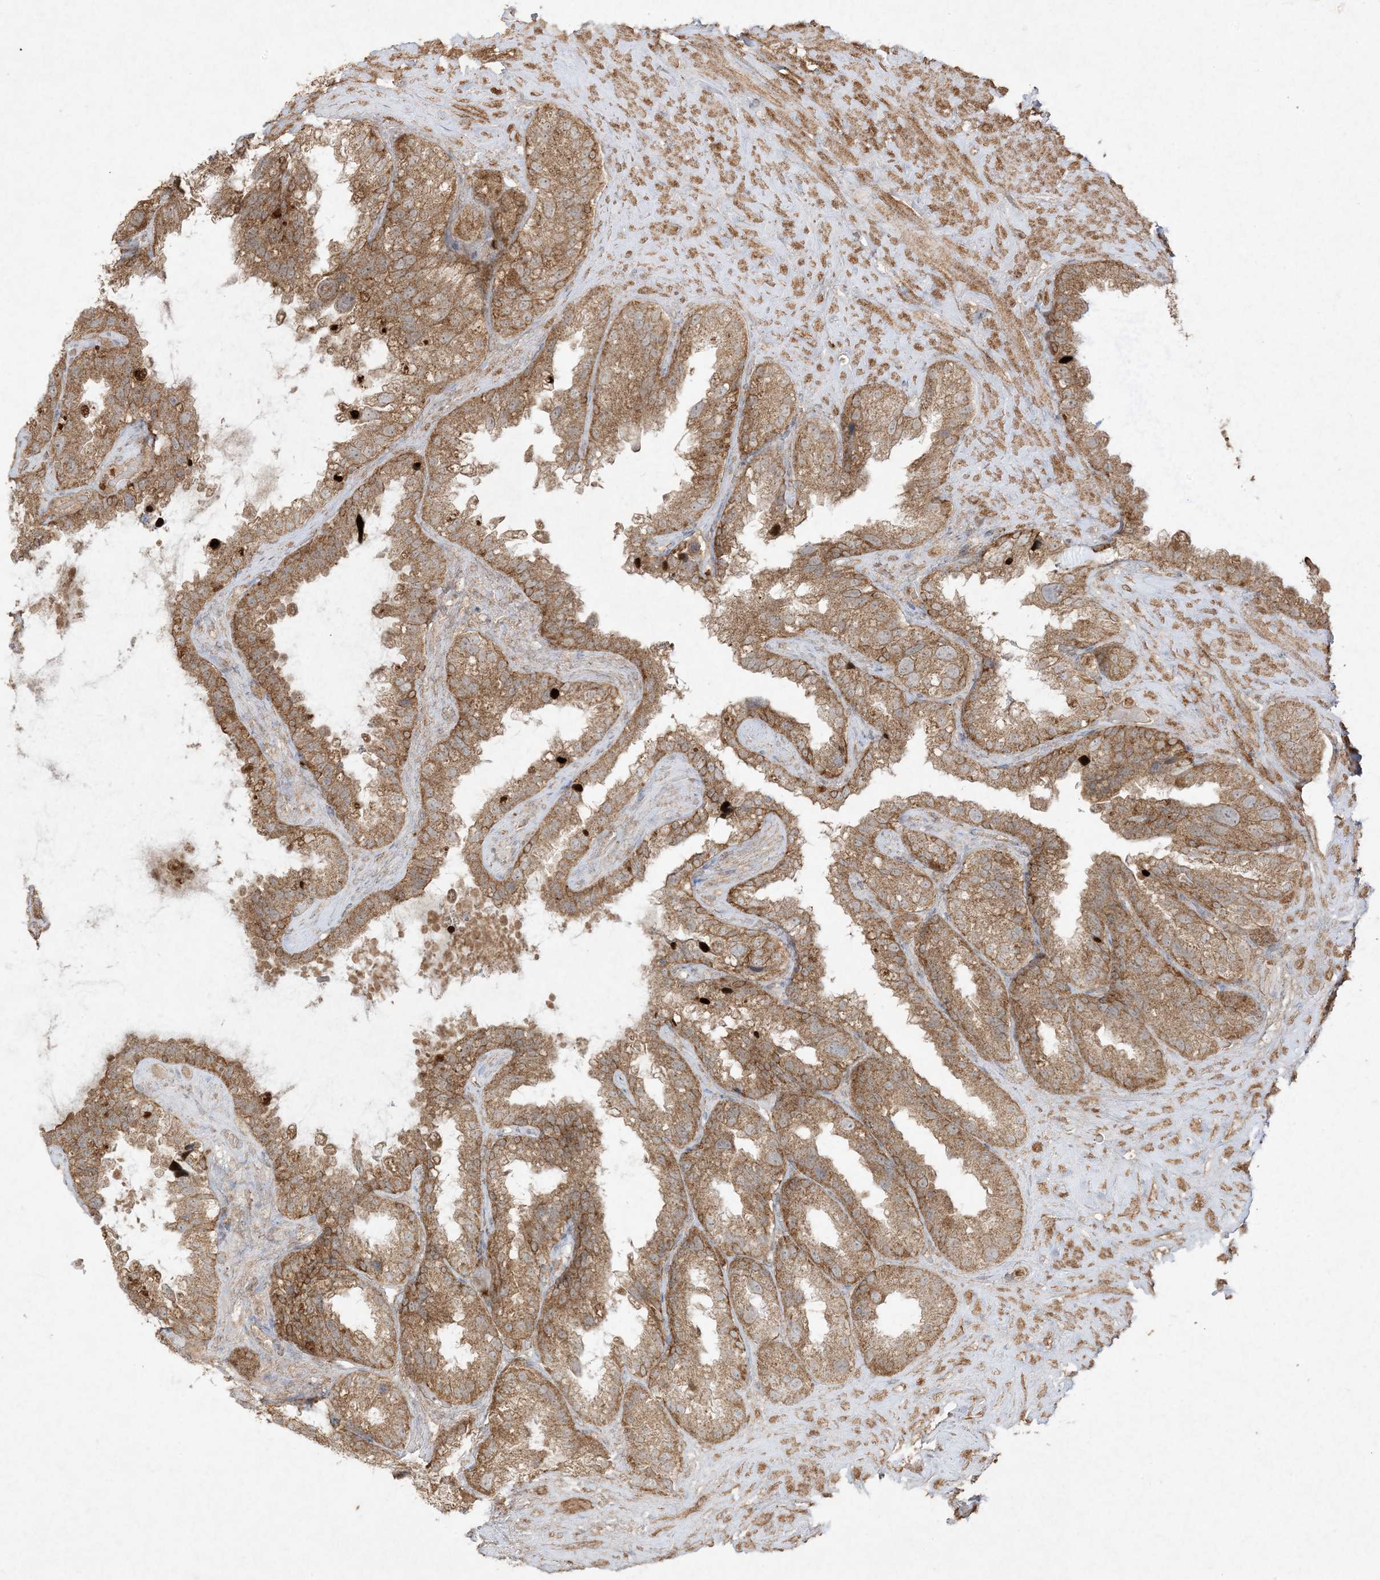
{"staining": {"intensity": "moderate", "quantity": ">75%", "location": "cytoplasmic/membranous"}, "tissue": "seminal vesicle", "cell_type": "Glandular cells", "image_type": "normal", "snomed": [{"axis": "morphology", "description": "Normal tissue, NOS"}, {"axis": "topography", "description": "Seminal veicle"}], "caption": "Immunohistochemical staining of benign human seminal vesicle displays medium levels of moderate cytoplasmic/membranous expression in approximately >75% of glandular cells.", "gene": "UBE2C", "patient": {"sex": "male", "age": 80}}